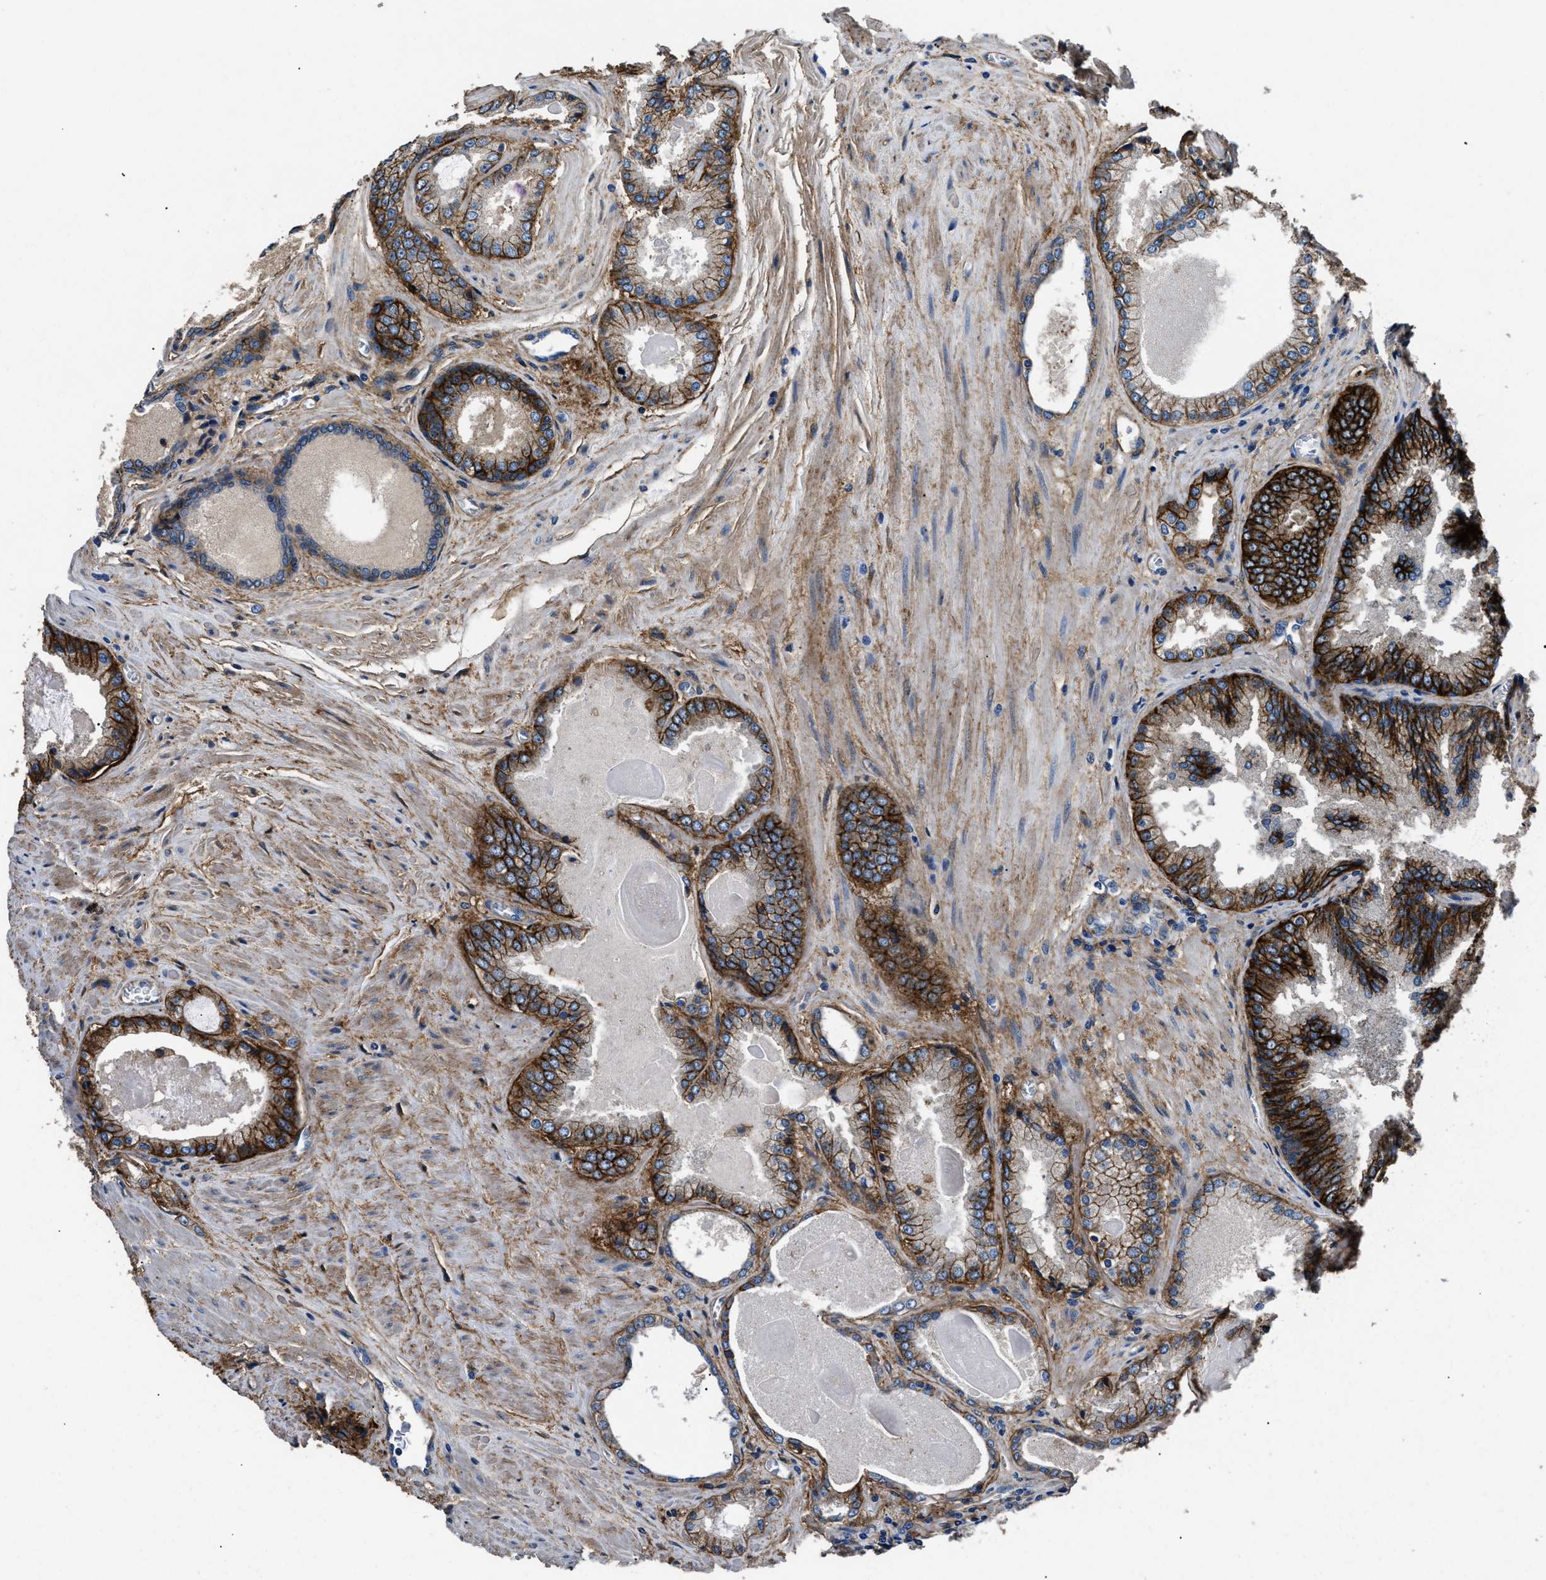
{"staining": {"intensity": "strong", "quantity": ">75%", "location": "cytoplasmic/membranous"}, "tissue": "prostate cancer", "cell_type": "Tumor cells", "image_type": "cancer", "snomed": [{"axis": "morphology", "description": "Adenocarcinoma, High grade"}, {"axis": "topography", "description": "Prostate"}], "caption": "Protein expression analysis of high-grade adenocarcinoma (prostate) displays strong cytoplasmic/membranous expression in about >75% of tumor cells.", "gene": "CD276", "patient": {"sex": "male", "age": 65}}